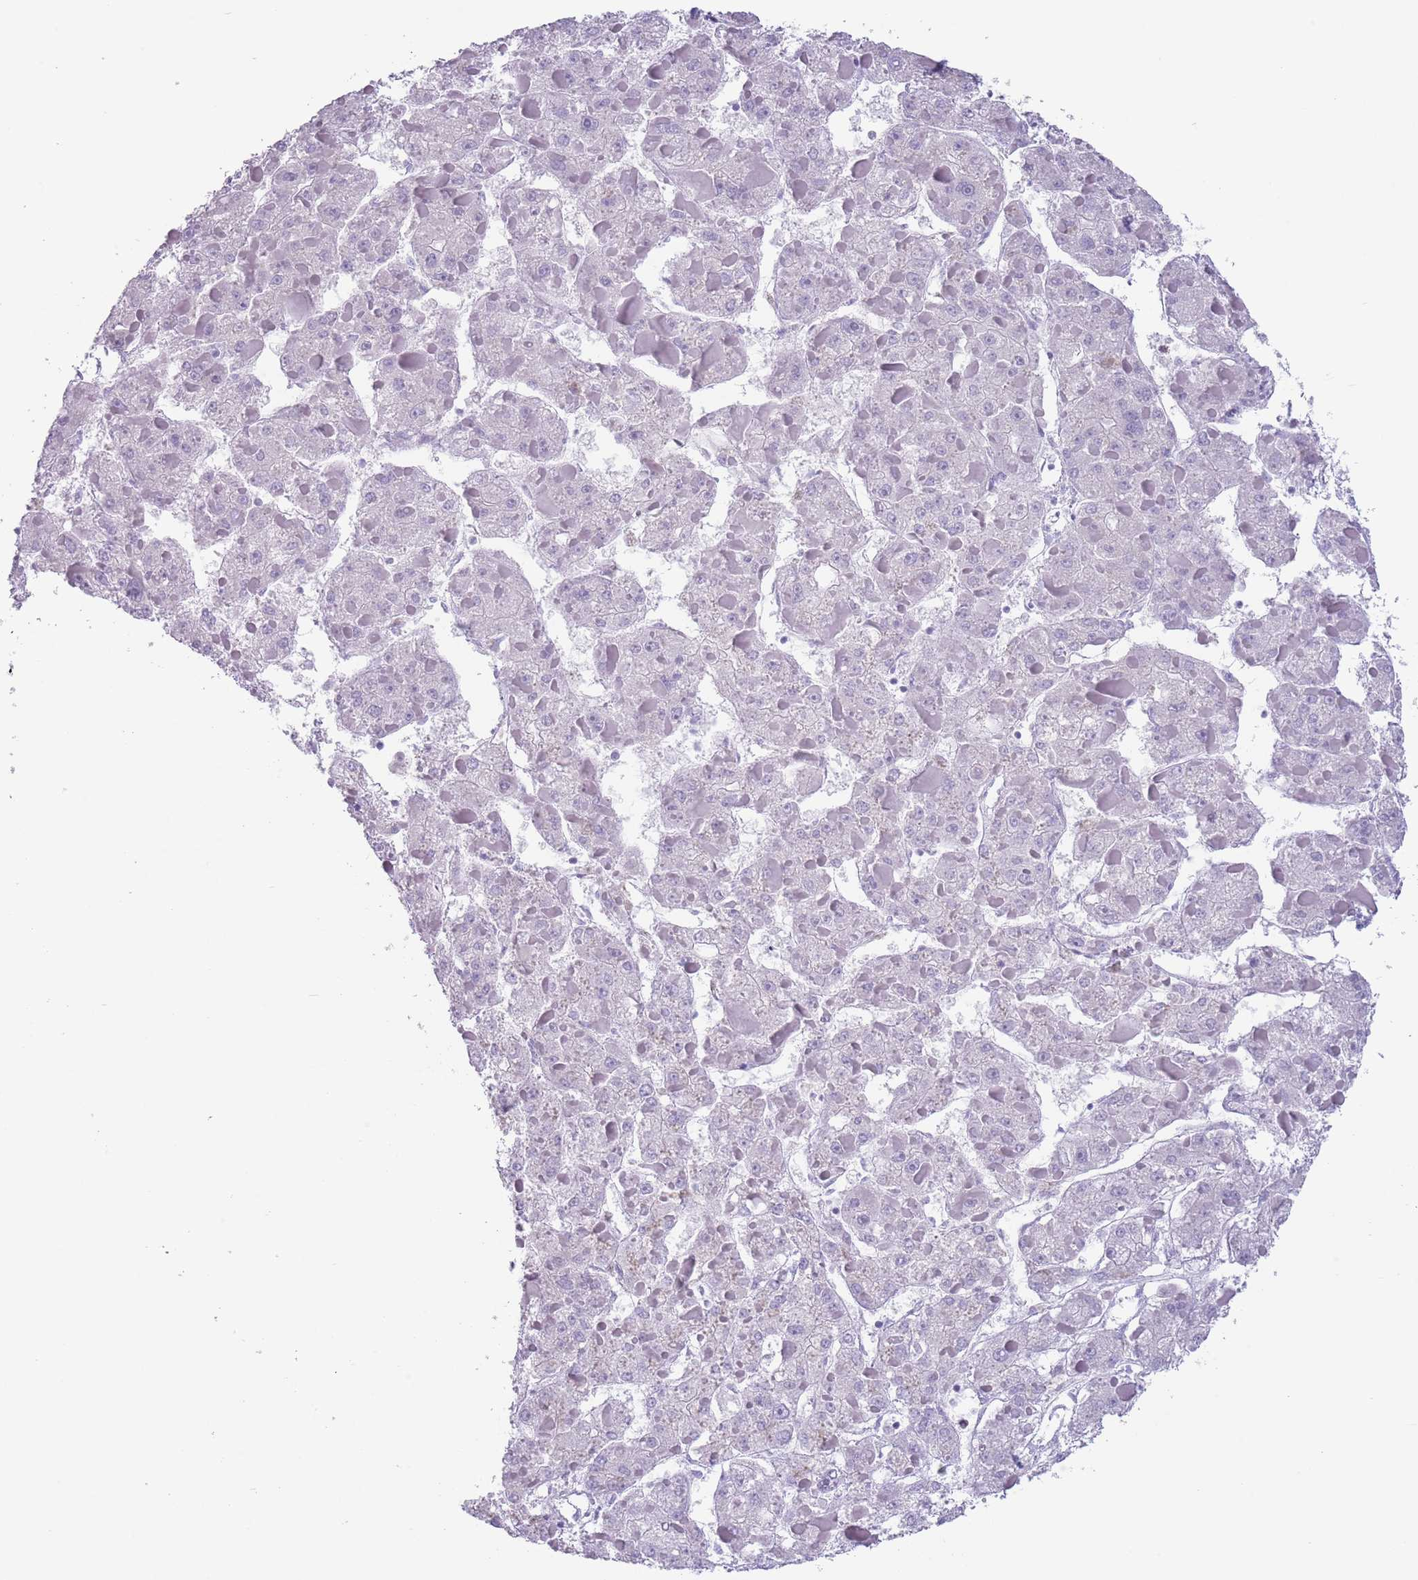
{"staining": {"intensity": "negative", "quantity": "none", "location": "none"}, "tissue": "liver cancer", "cell_type": "Tumor cells", "image_type": "cancer", "snomed": [{"axis": "morphology", "description": "Carcinoma, Hepatocellular, NOS"}, {"axis": "topography", "description": "Liver"}], "caption": "Tumor cells show no significant positivity in liver cancer. Brightfield microscopy of IHC stained with DAB (3,3'-diaminobenzidine) (brown) and hematoxylin (blue), captured at high magnification.", "gene": "TSGA13", "patient": {"sex": "female", "age": 73}}